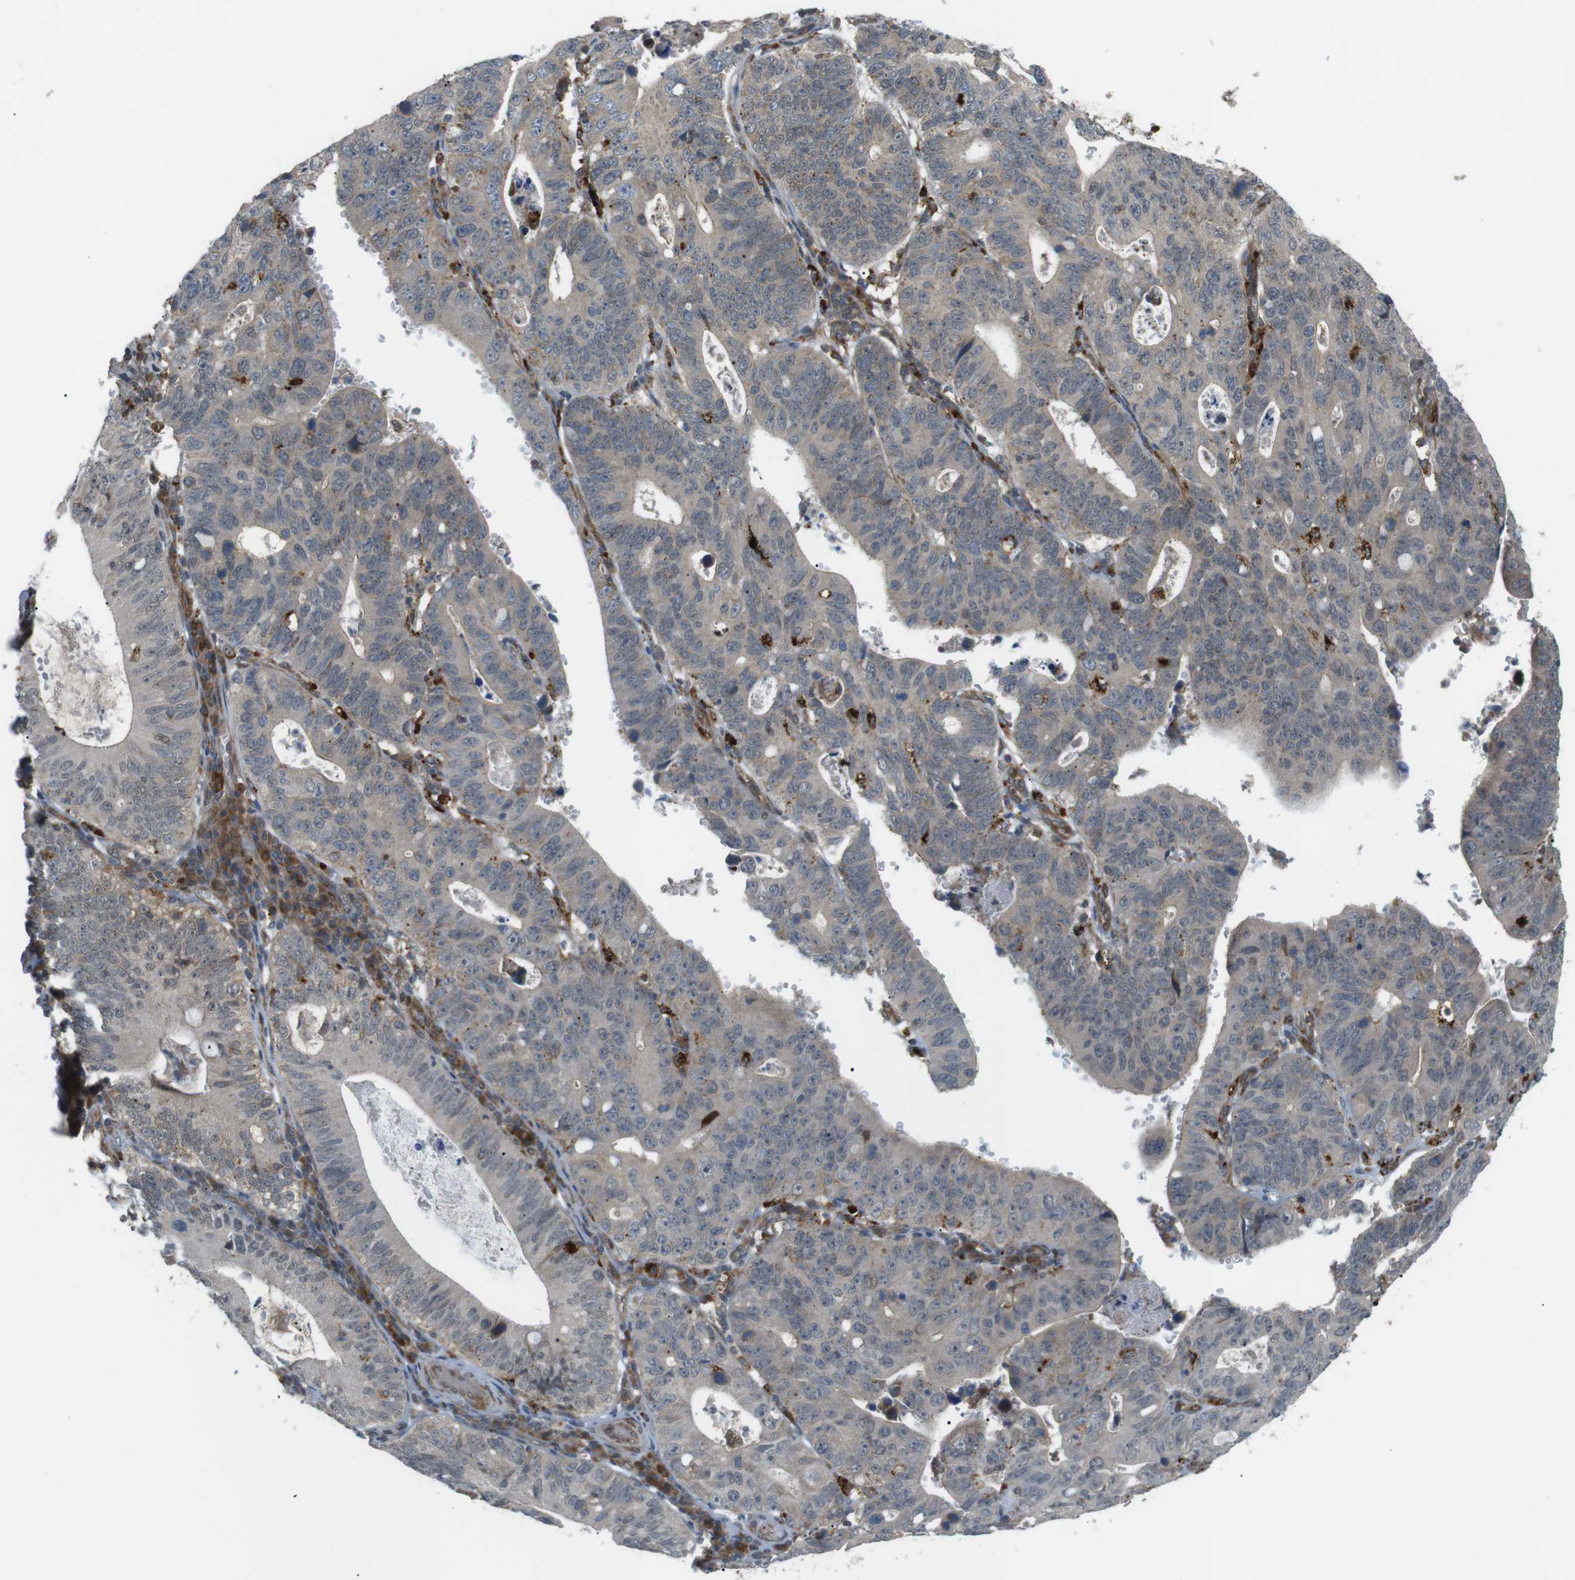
{"staining": {"intensity": "weak", "quantity": "<25%", "location": "cytoplasmic/membranous"}, "tissue": "stomach cancer", "cell_type": "Tumor cells", "image_type": "cancer", "snomed": [{"axis": "morphology", "description": "Adenocarcinoma, NOS"}, {"axis": "topography", "description": "Stomach"}], "caption": "Human stomach cancer stained for a protein using IHC displays no staining in tumor cells.", "gene": "KANK2", "patient": {"sex": "male", "age": 59}}